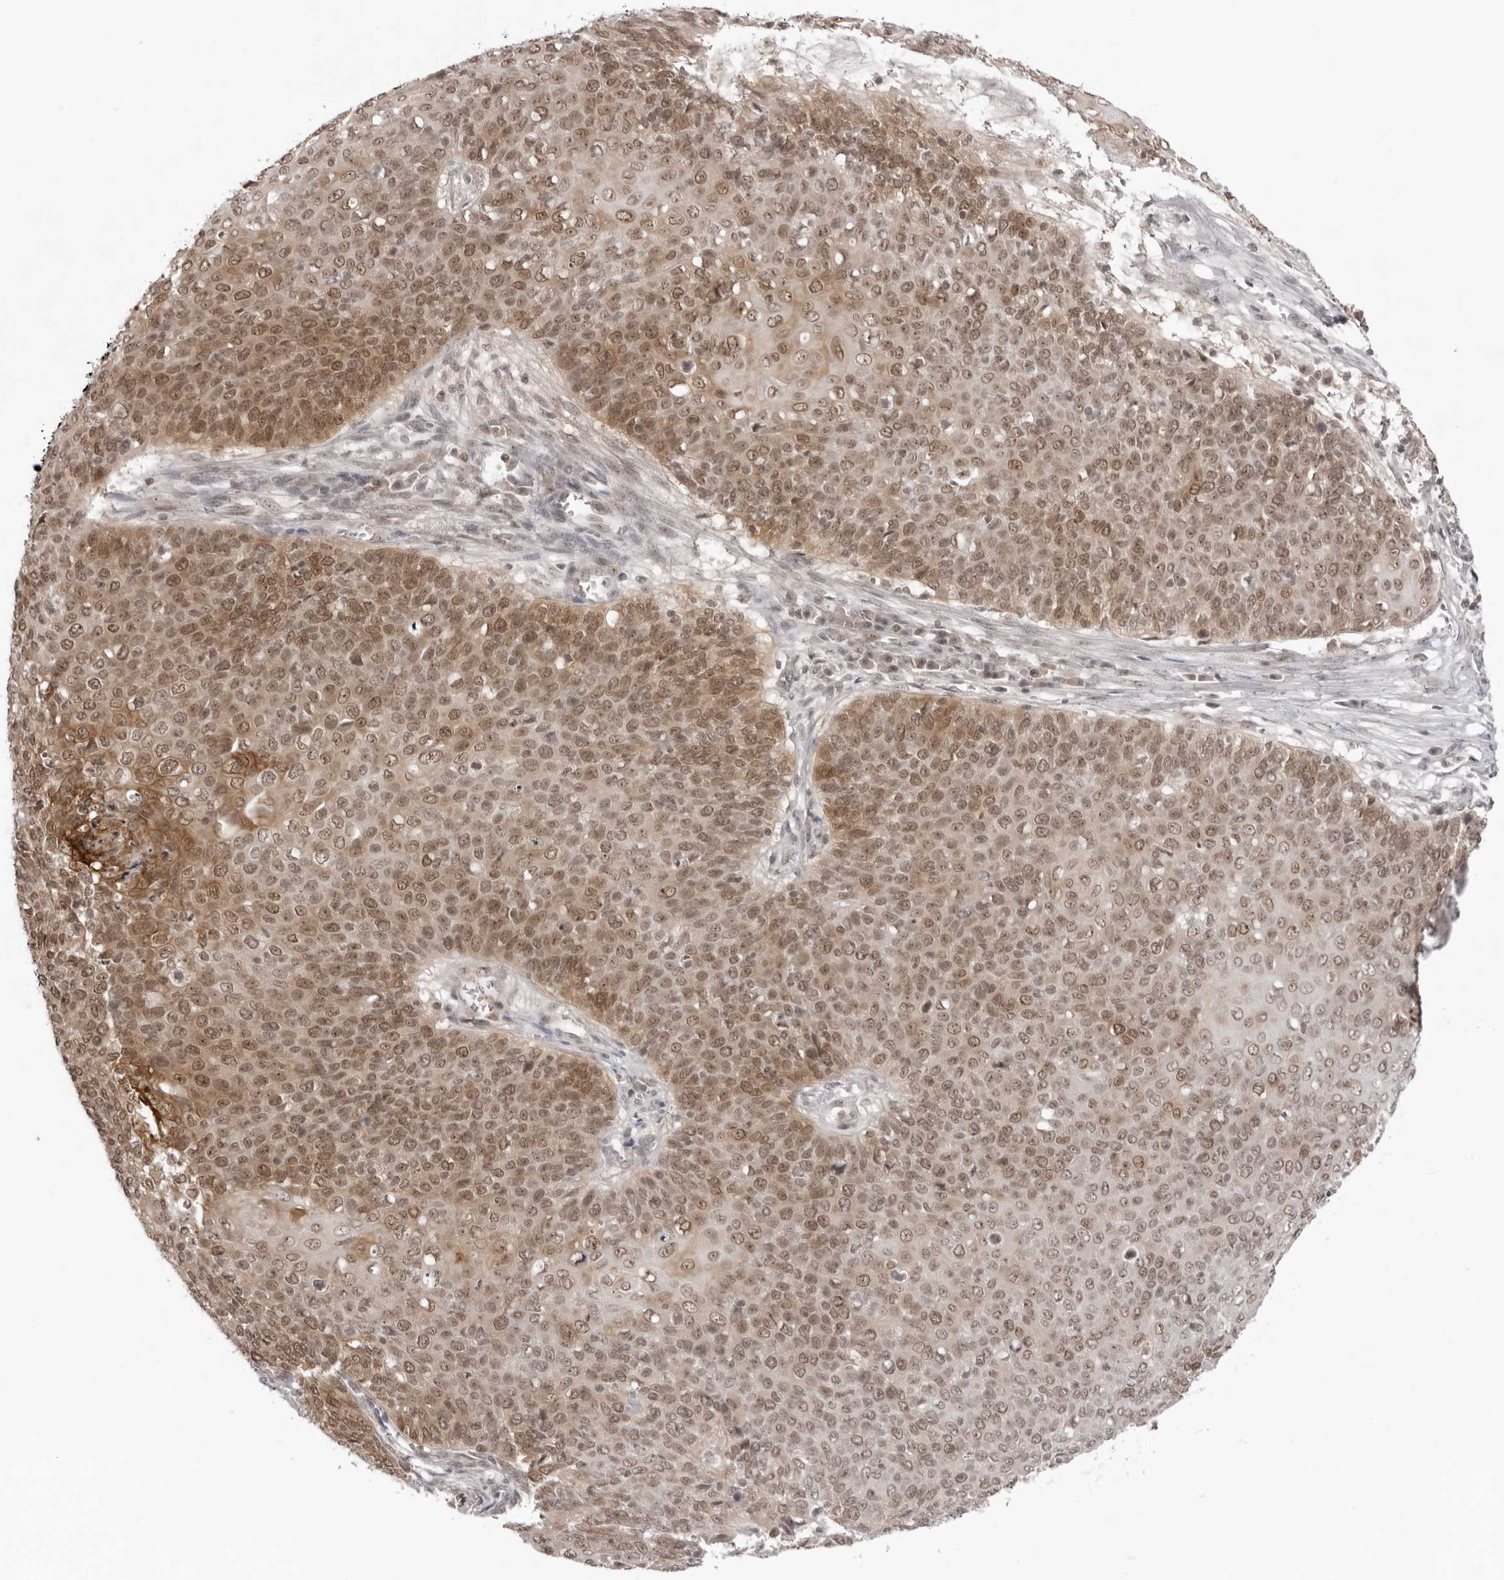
{"staining": {"intensity": "moderate", "quantity": ">75%", "location": "cytoplasmic/membranous,nuclear"}, "tissue": "cervical cancer", "cell_type": "Tumor cells", "image_type": "cancer", "snomed": [{"axis": "morphology", "description": "Squamous cell carcinoma, NOS"}, {"axis": "topography", "description": "Cervix"}], "caption": "High-magnification brightfield microscopy of cervical squamous cell carcinoma stained with DAB (brown) and counterstained with hematoxylin (blue). tumor cells exhibit moderate cytoplasmic/membranous and nuclear positivity is appreciated in approximately>75% of cells.", "gene": "EXOSC10", "patient": {"sex": "female", "age": 39}}